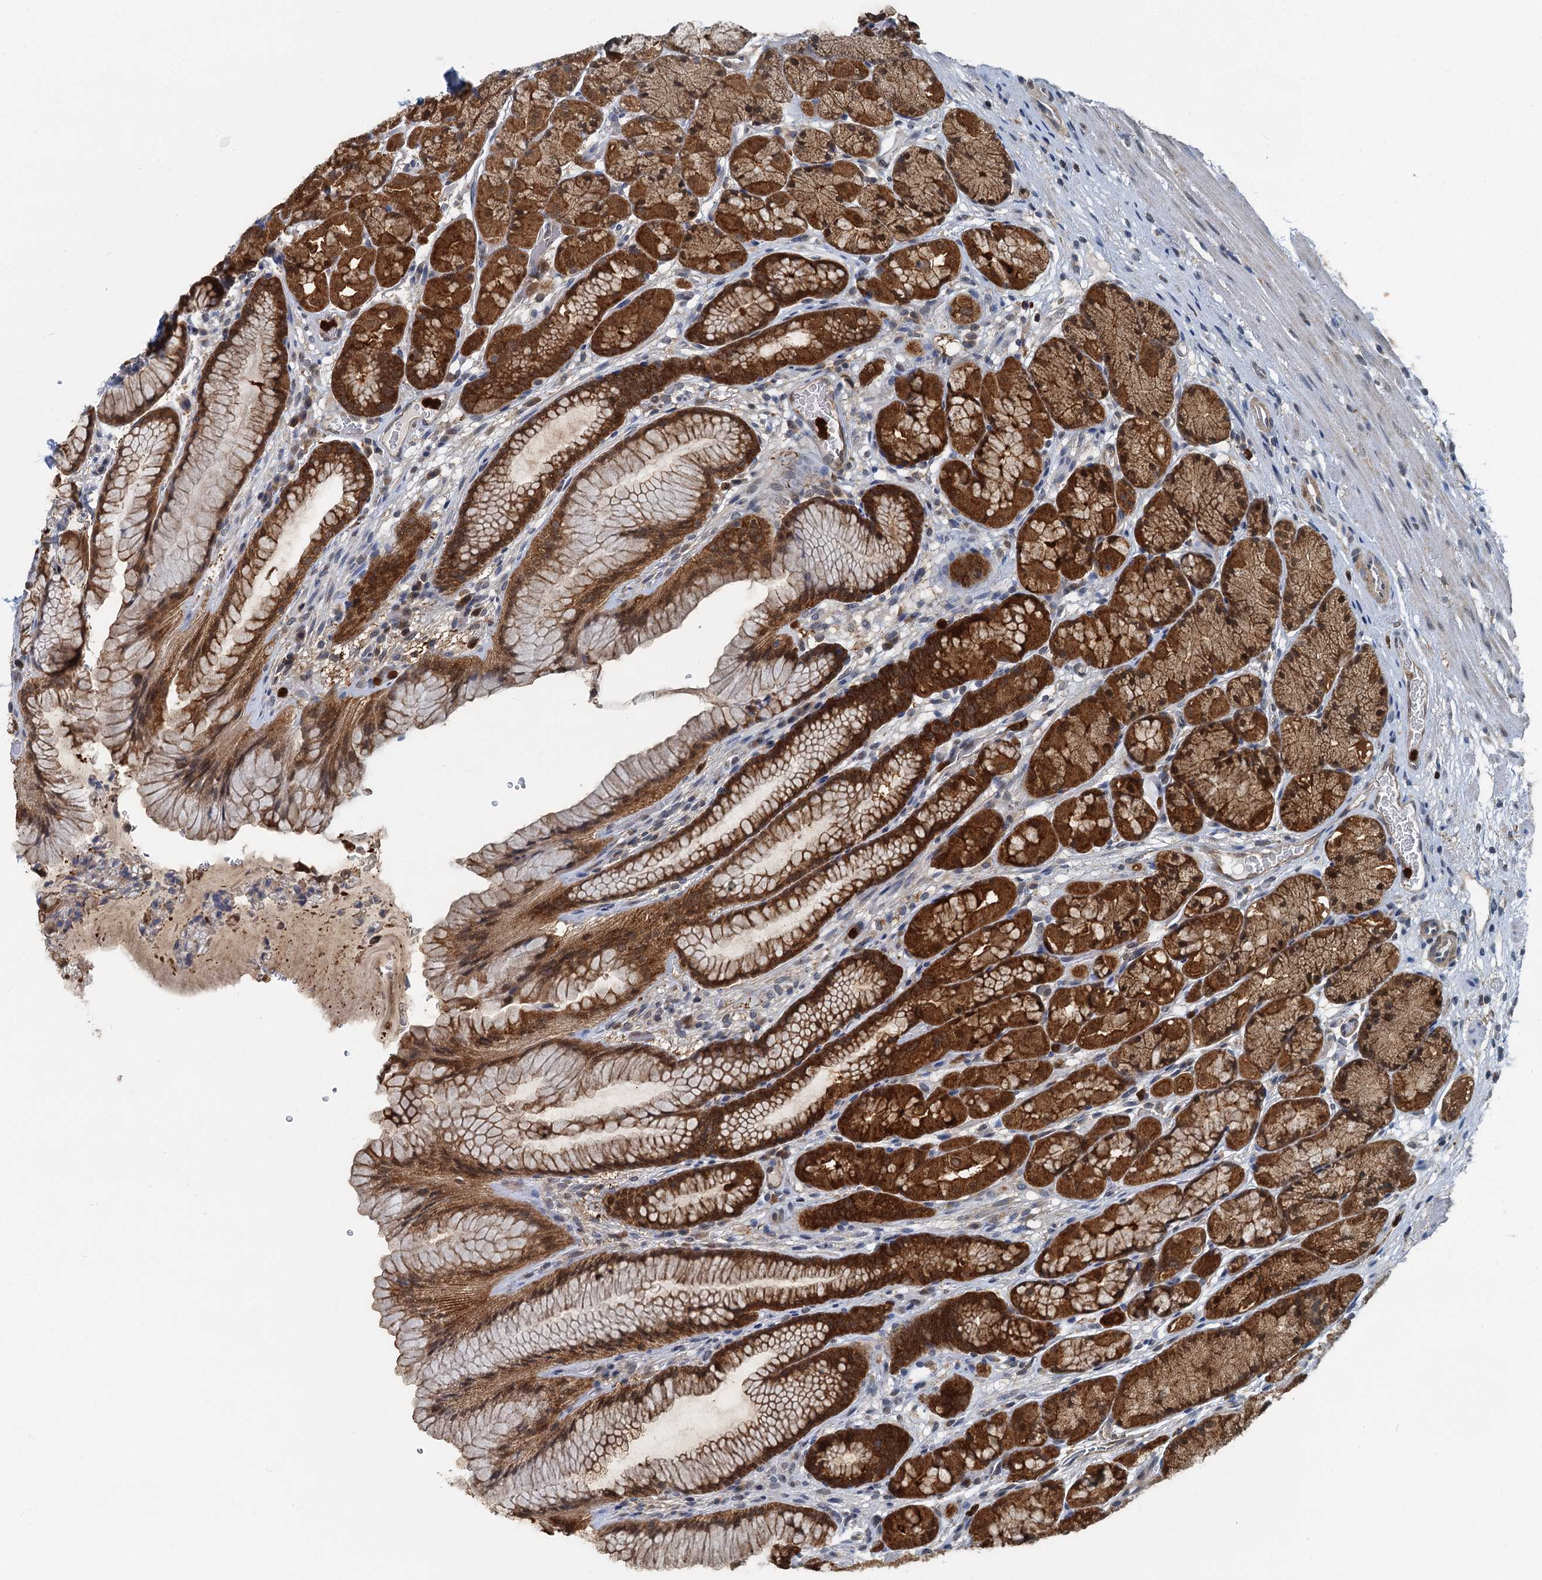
{"staining": {"intensity": "strong", "quantity": ">75%", "location": "cytoplasmic/membranous,nuclear"}, "tissue": "stomach", "cell_type": "Glandular cells", "image_type": "normal", "snomed": [{"axis": "morphology", "description": "Normal tissue, NOS"}, {"axis": "topography", "description": "Stomach"}], "caption": "Stomach stained with DAB (3,3'-diaminobenzidine) immunohistochemistry shows high levels of strong cytoplasmic/membranous,nuclear staining in about >75% of glandular cells.", "gene": "GPI", "patient": {"sex": "male", "age": 63}}